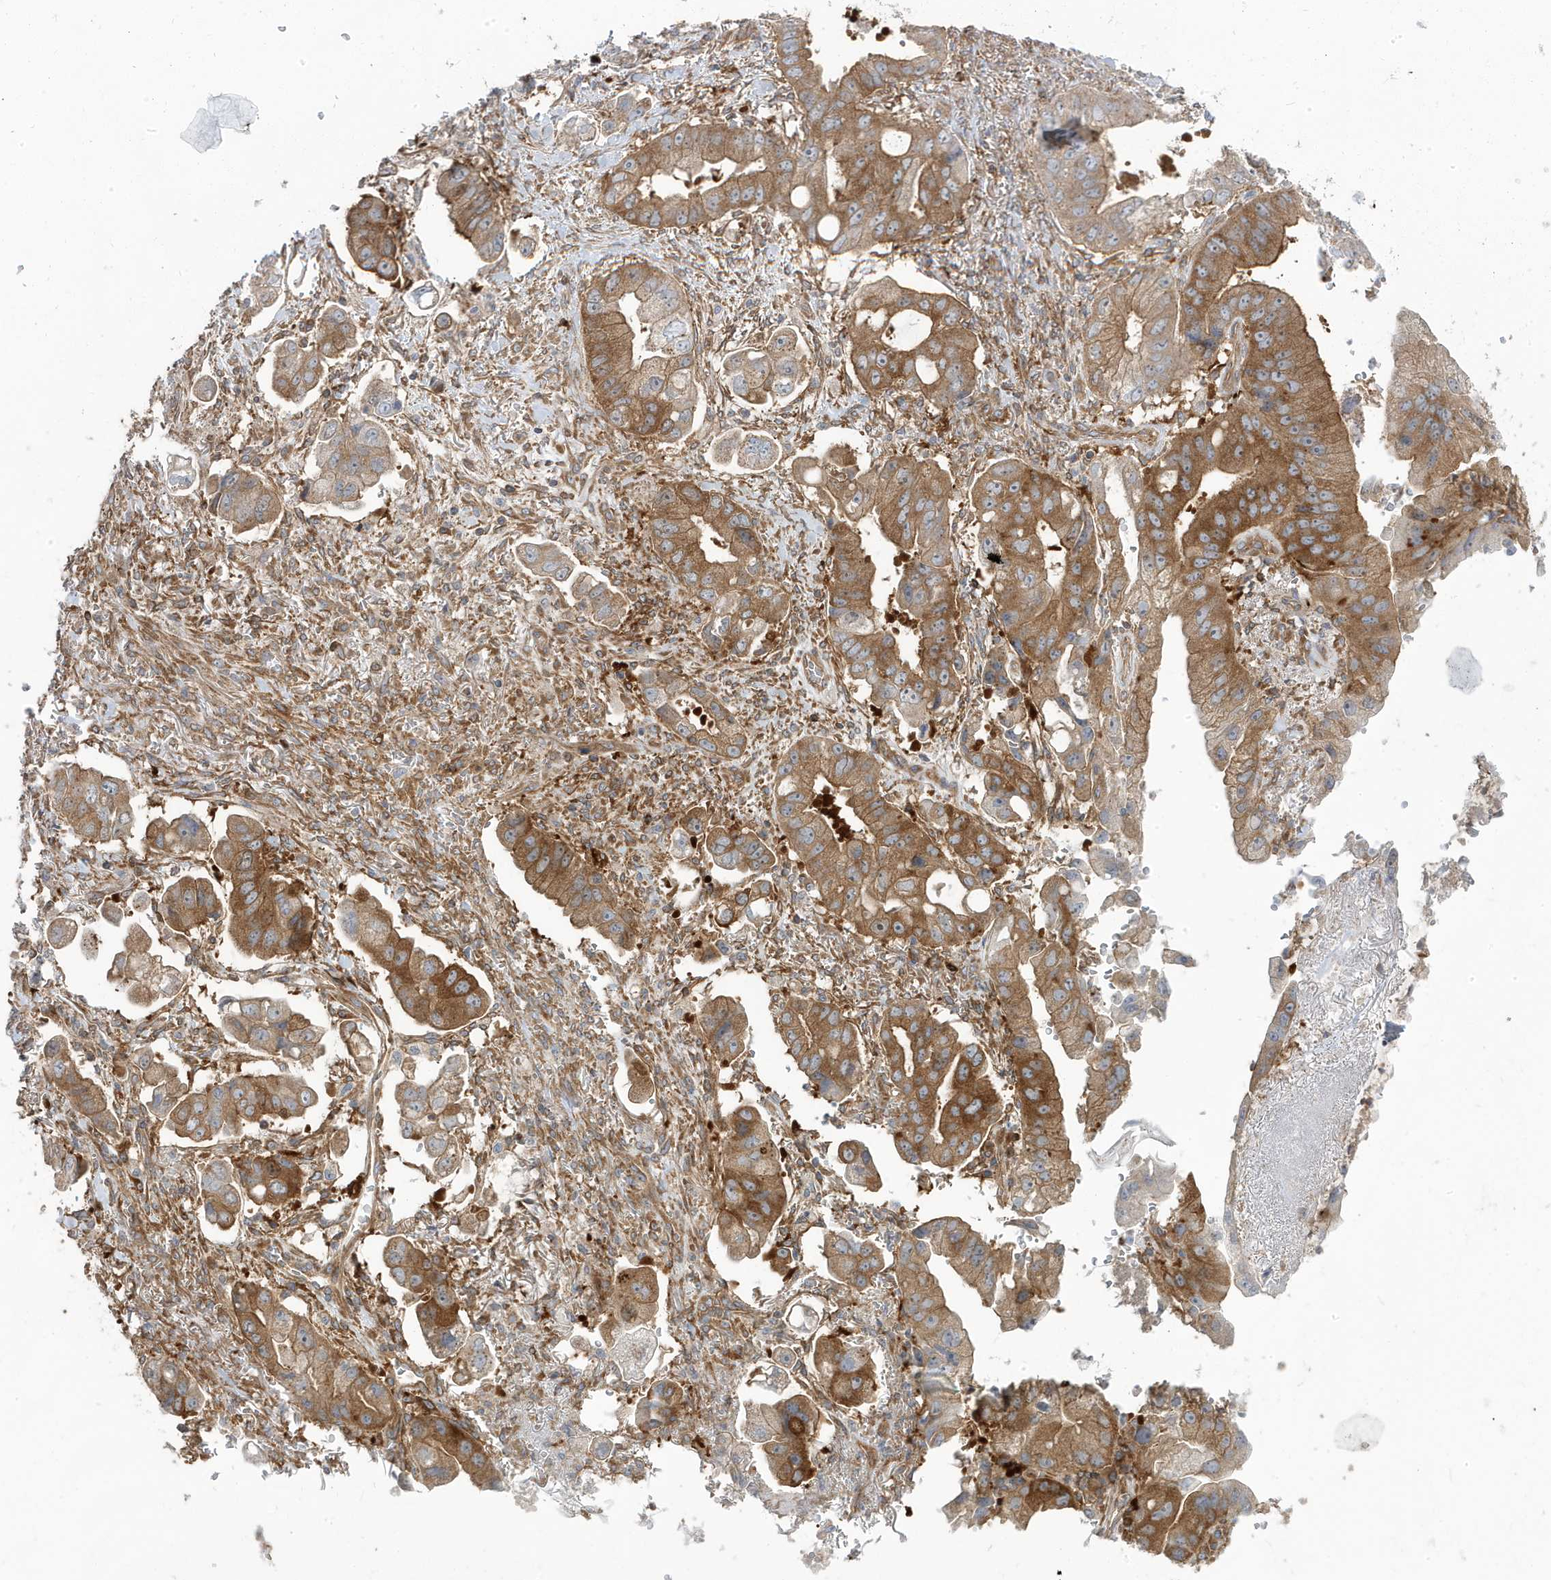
{"staining": {"intensity": "moderate", "quantity": "25%-75%", "location": "cytoplasmic/membranous"}, "tissue": "stomach cancer", "cell_type": "Tumor cells", "image_type": "cancer", "snomed": [{"axis": "morphology", "description": "Adenocarcinoma, NOS"}, {"axis": "topography", "description": "Stomach"}], "caption": "Tumor cells display moderate cytoplasmic/membranous positivity in approximately 25%-75% of cells in adenocarcinoma (stomach).", "gene": "STAM", "patient": {"sex": "male", "age": 62}}